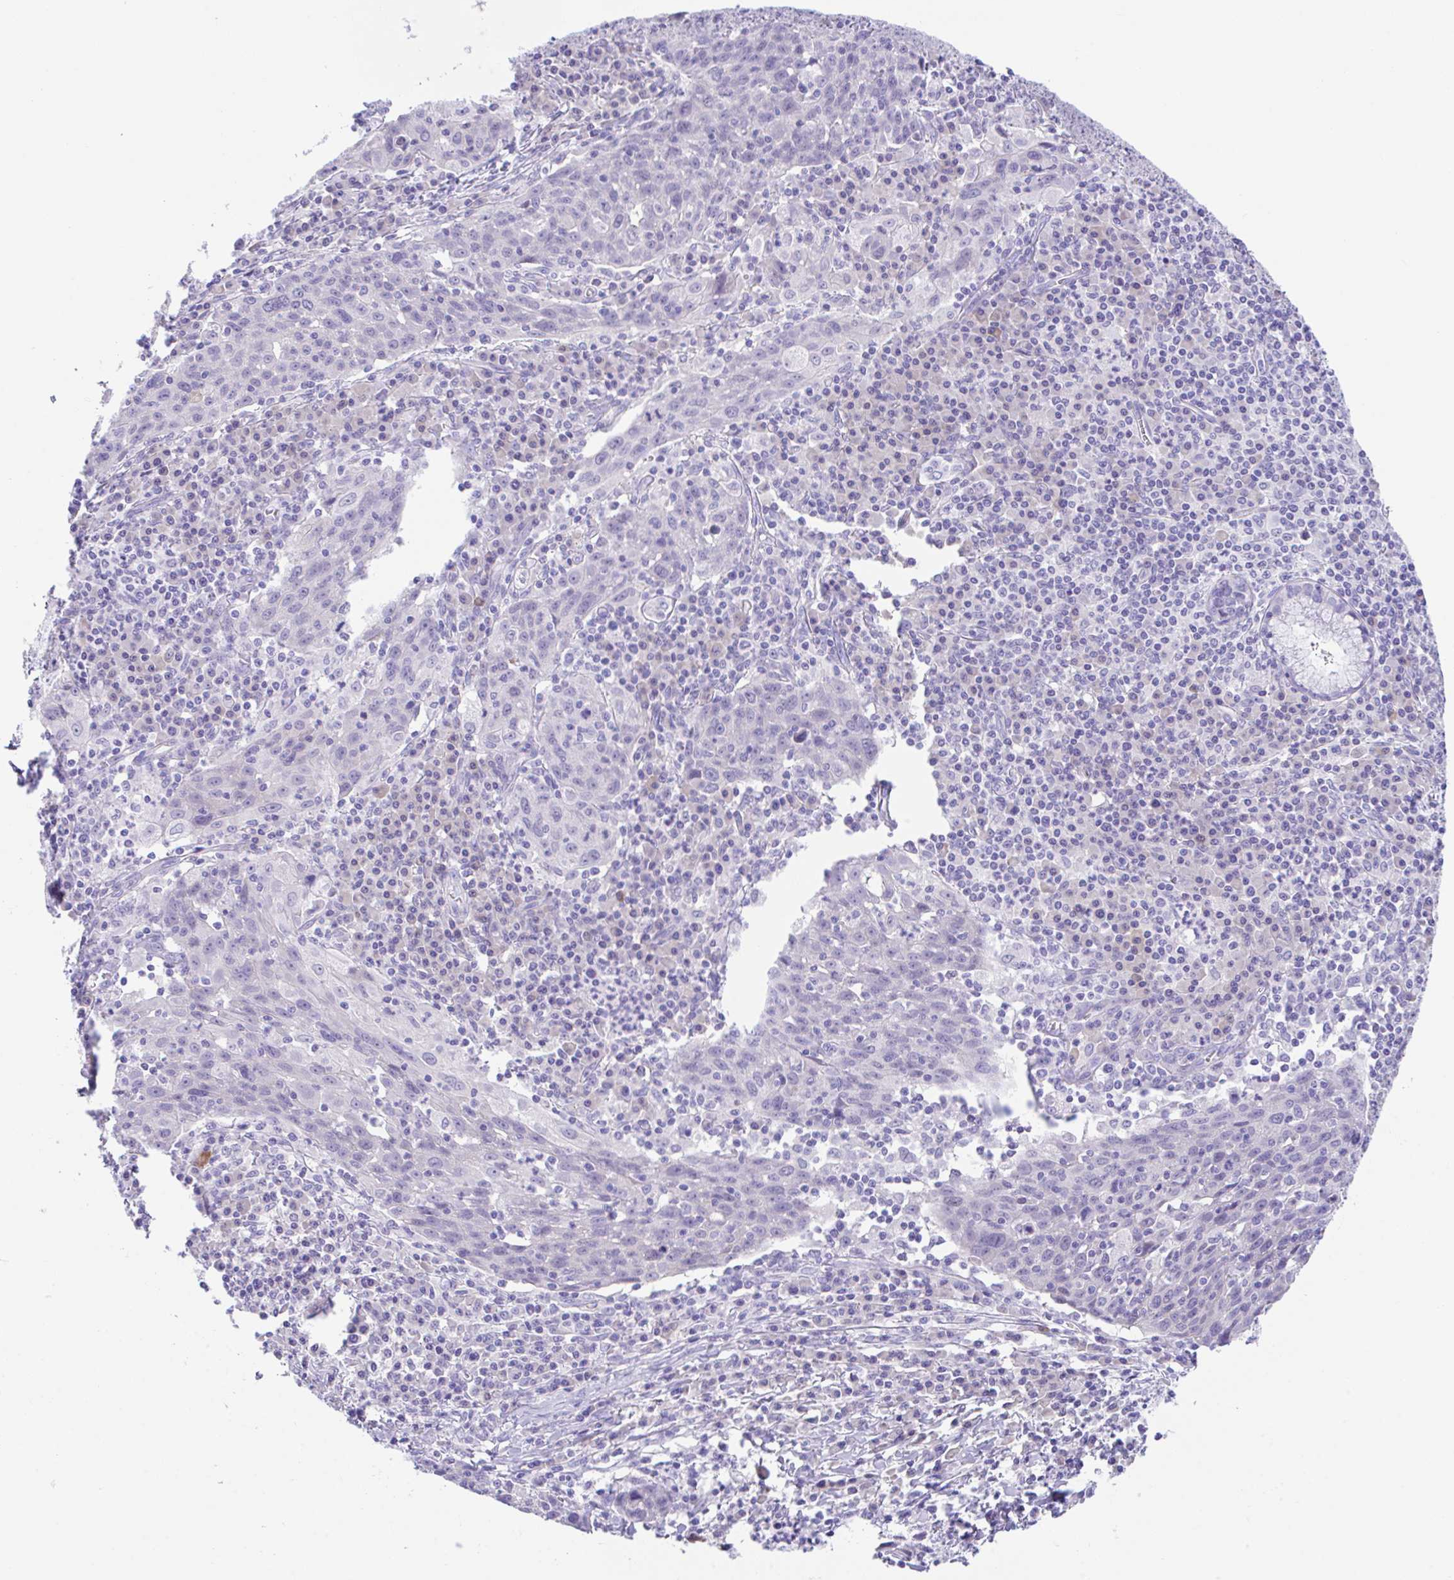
{"staining": {"intensity": "negative", "quantity": "none", "location": "none"}, "tissue": "lung cancer", "cell_type": "Tumor cells", "image_type": "cancer", "snomed": [{"axis": "morphology", "description": "Squamous cell carcinoma, NOS"}, {"axis": "morphology", "description": "Squamous cell carcinoma, metastatic, NOS"}, {"axis": "topography", "description": "Bronchus"}, {"axis": "topography", "description": "Lung"}], "caption": "High magnification brightfield microscopy of lung cancer (metastatic squamous cell carcinoma) stained with DAB (3,3'-diaminobenzidine) (brown) and counterstained with hematoxylin (blue): tumor cells show no significant expression. Nuclei are stained in blue.", "gene": "HACD4", "patient": {"sex": "male", "age": 62}}